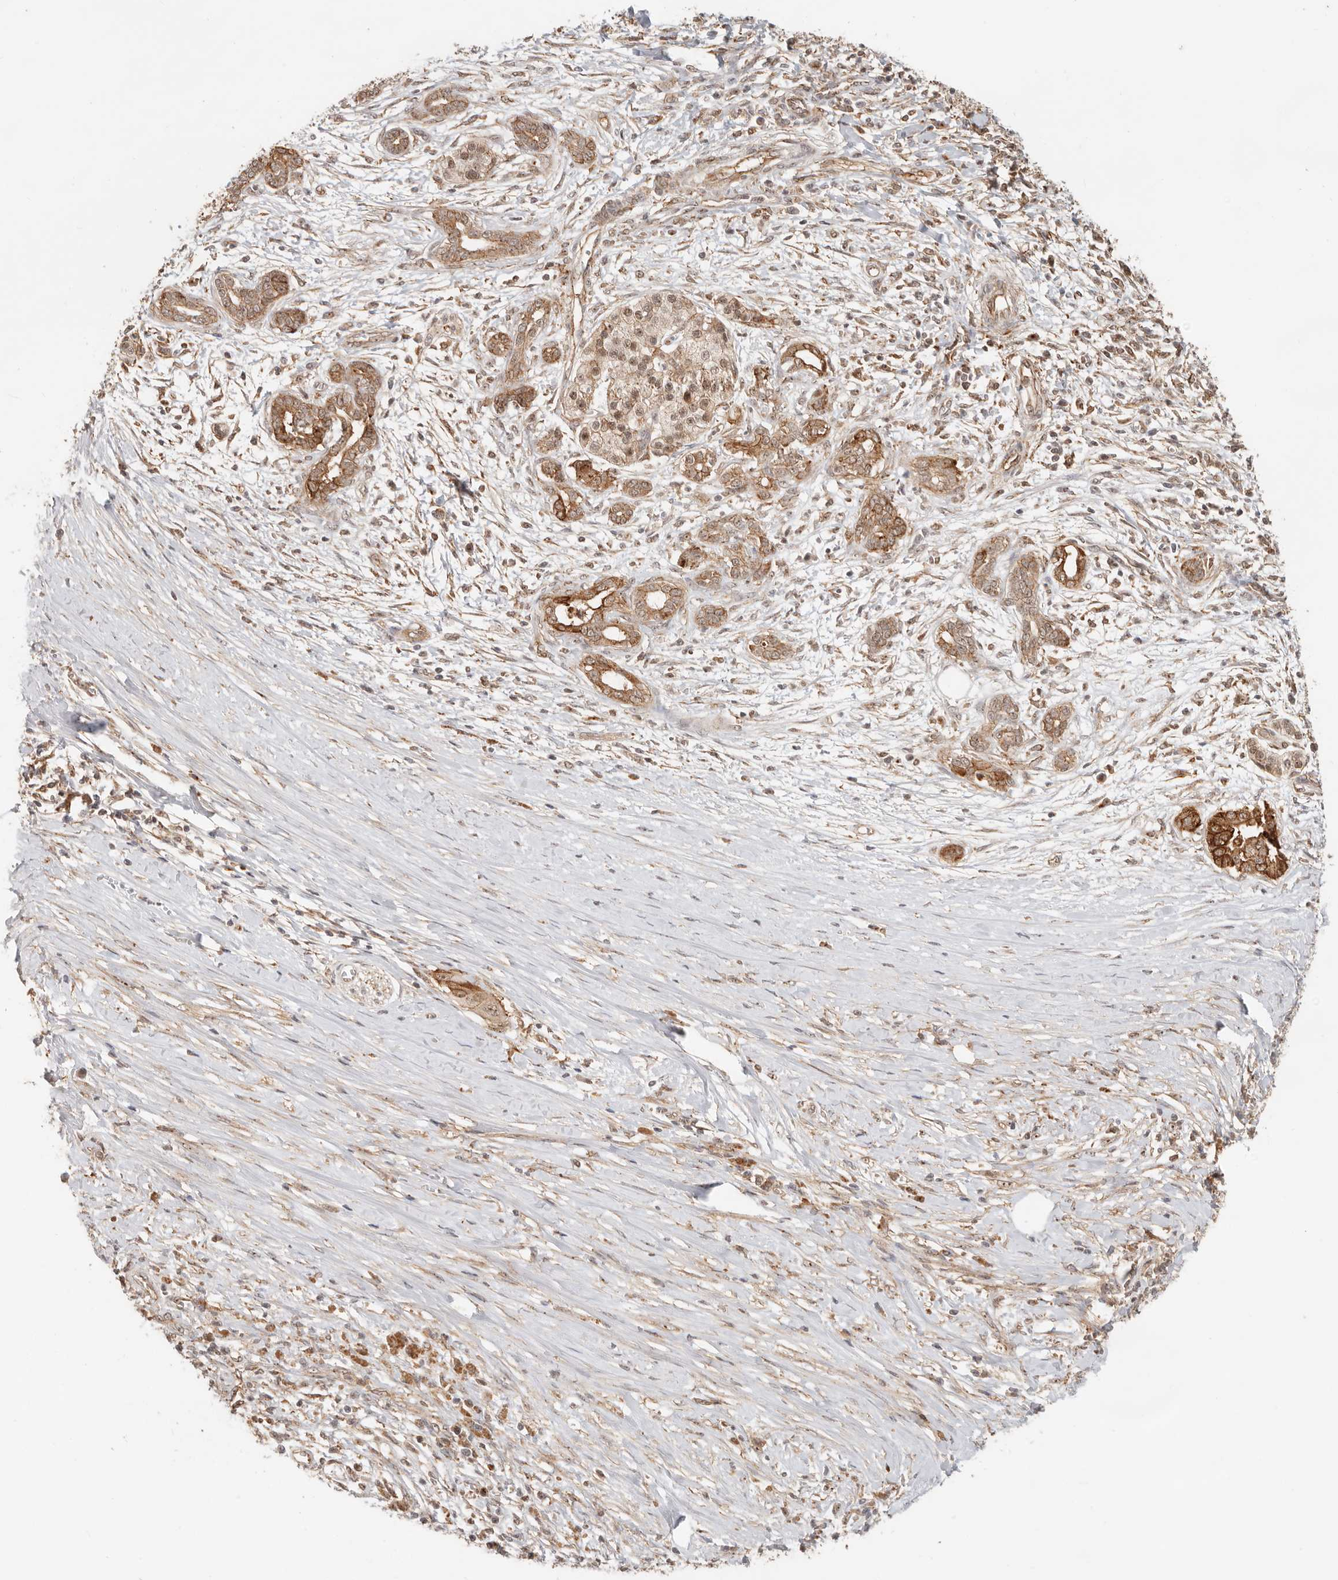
{"staining": {"intensity": "moderate", "quantity": ">75%", "location": "cytoplasmic/membranous,nuclear"}, "tissue": "pancreatic cancer", "cell_type": "Tumor cells", "image_type": "cancer", "snomed": [{"axis": "morphology", "description": "Adenocarcinoma, NOS"}, {"axis": "topography", "description": "Pancreas"}], "caption": "Pancreatic adenocarcinoma stained with DAB immunohistochemistry (IHC) displays medium levels of moderate cytoplasmic/membranous and nuclear expression in approximately >75% of tumor cells.", "gene": "HEXD", "patient": {"sex": "male", "age": 58}}